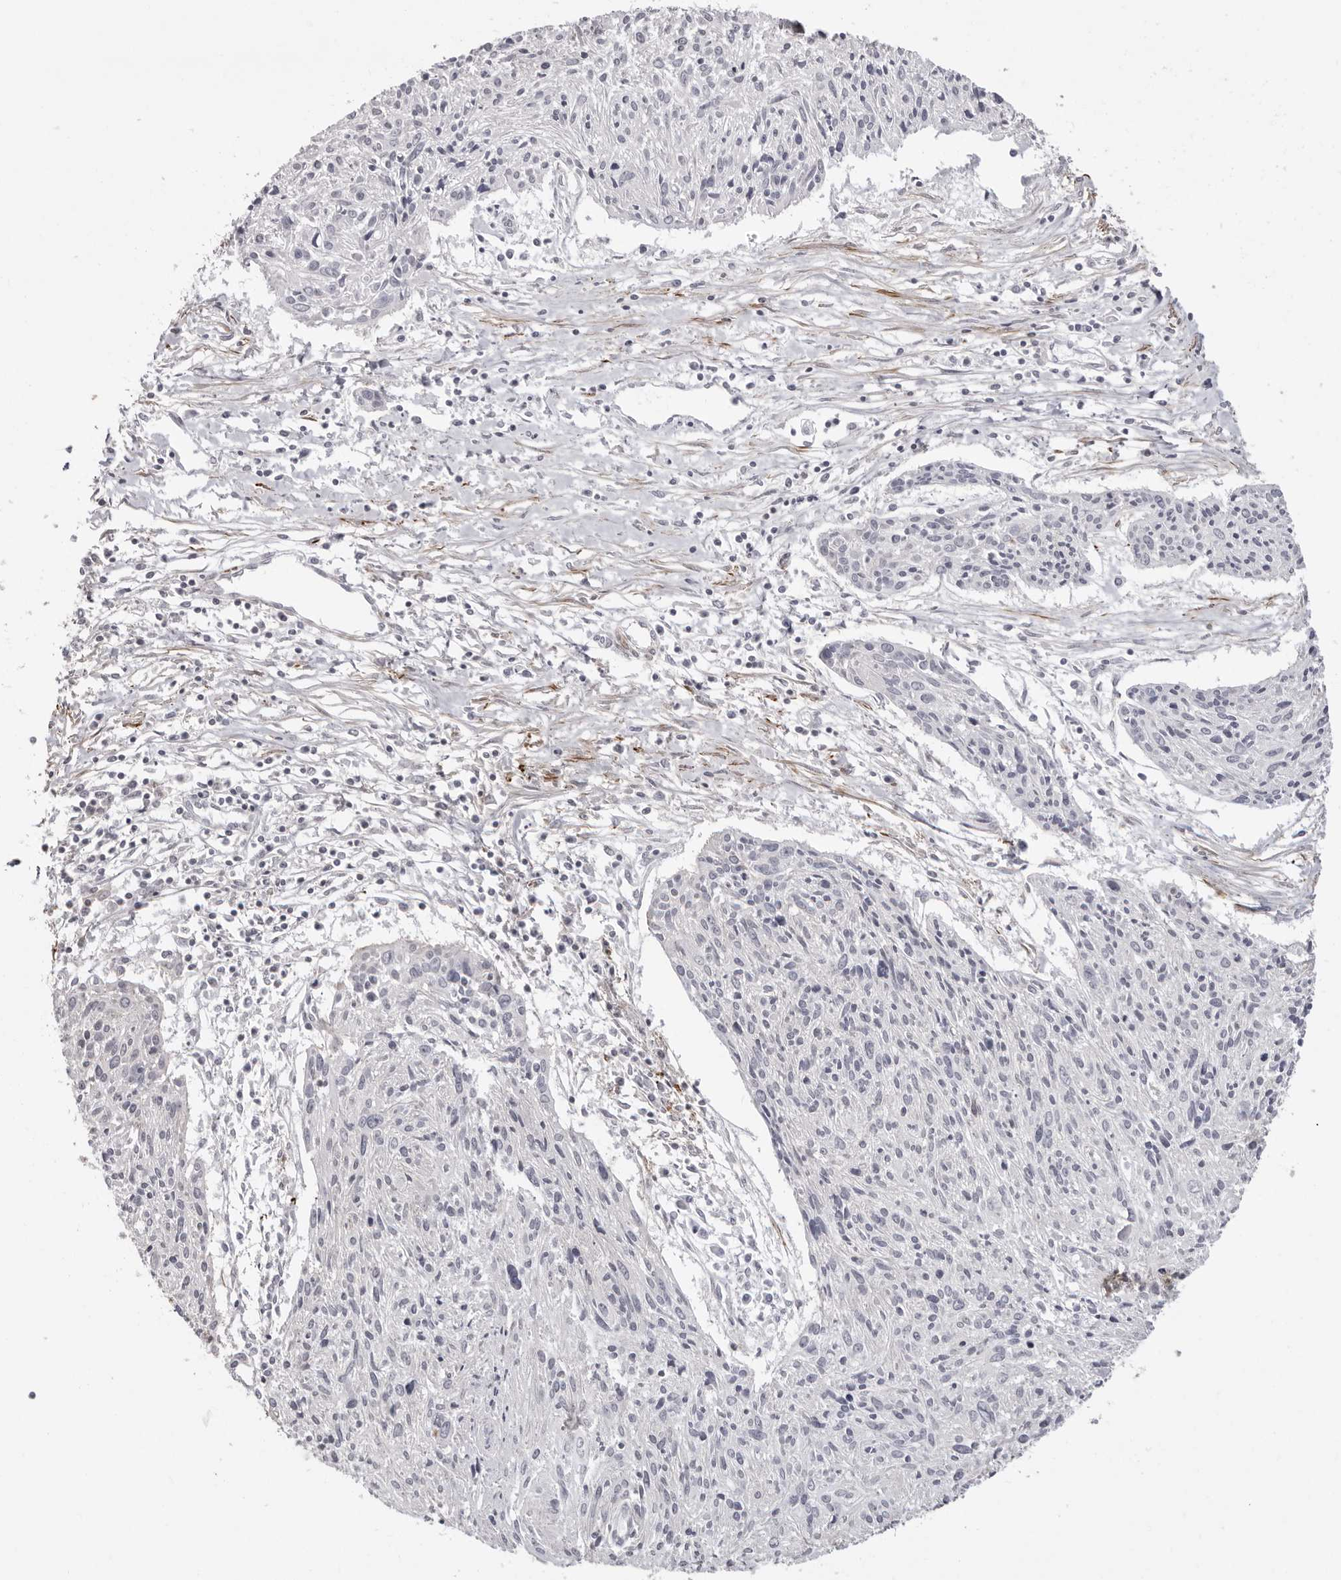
{"staining": {"intensity": "negative", "quantity": "none", "location": "none"}, "tissue": "cervical cancer", "cell_type": "Tumor cells", "image_type": "cancer", "snomed": [{"axis": "morphology", "description": "Squamous cell carcinoma, NOS"}, {"axis": "topography", "description": "Cervix"}], "caption": "Tumor cells are negative for brown protein staining in cervical squamous cell carcinoma. Brightfield microscopy of immunohistochemistry (IHC) stained with DAB (brown) and hematoxylin (blue), captured at high magnification.", "gene": "UNK", "patient": {"sex": "female", "age": 51}}